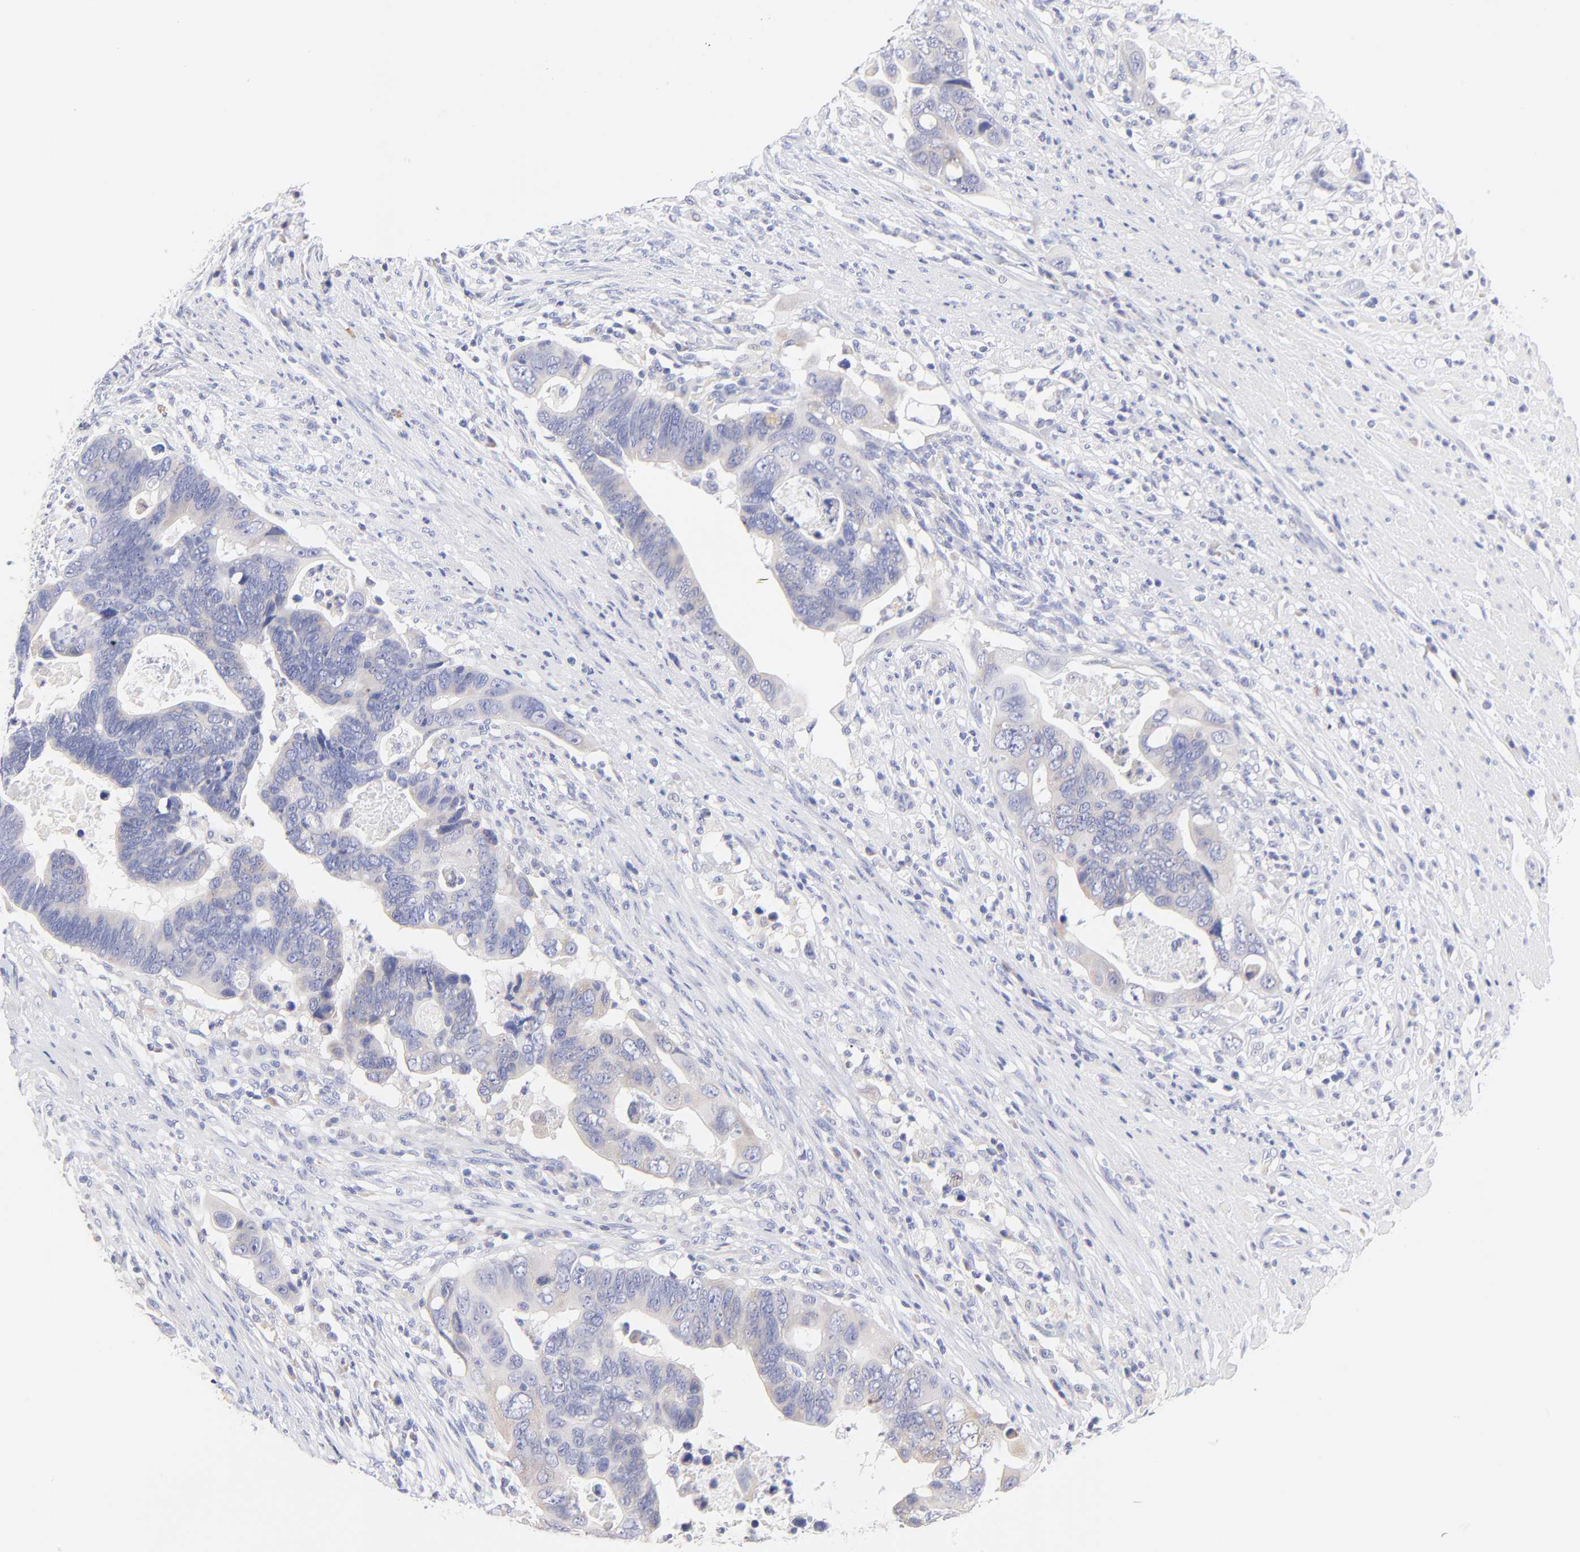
{"staining": {"intensity": "negative", "quantity": "none", "location": "none"}, "tissue": "colorectal cancer", "cell_type": "Tumor cells", "image_type": "cancer", "snomed": [{"axis": "morphology", "description": "Adenocarcinoma, NOS"}, {"axis": "topography", "description": "Rectum"}], "caption": "IHC micrograph of colorectal adenocarcinoma stained for a protein (brown), which demonstrates no expression in tumor cells. The staining is performed using DAB (3,3'-diaminobenzidine) brown chromogen with nuclei counter-stained in using hematoxylin.", "gene": "EBP", "patient": {"sex": "male", "age": 53}}